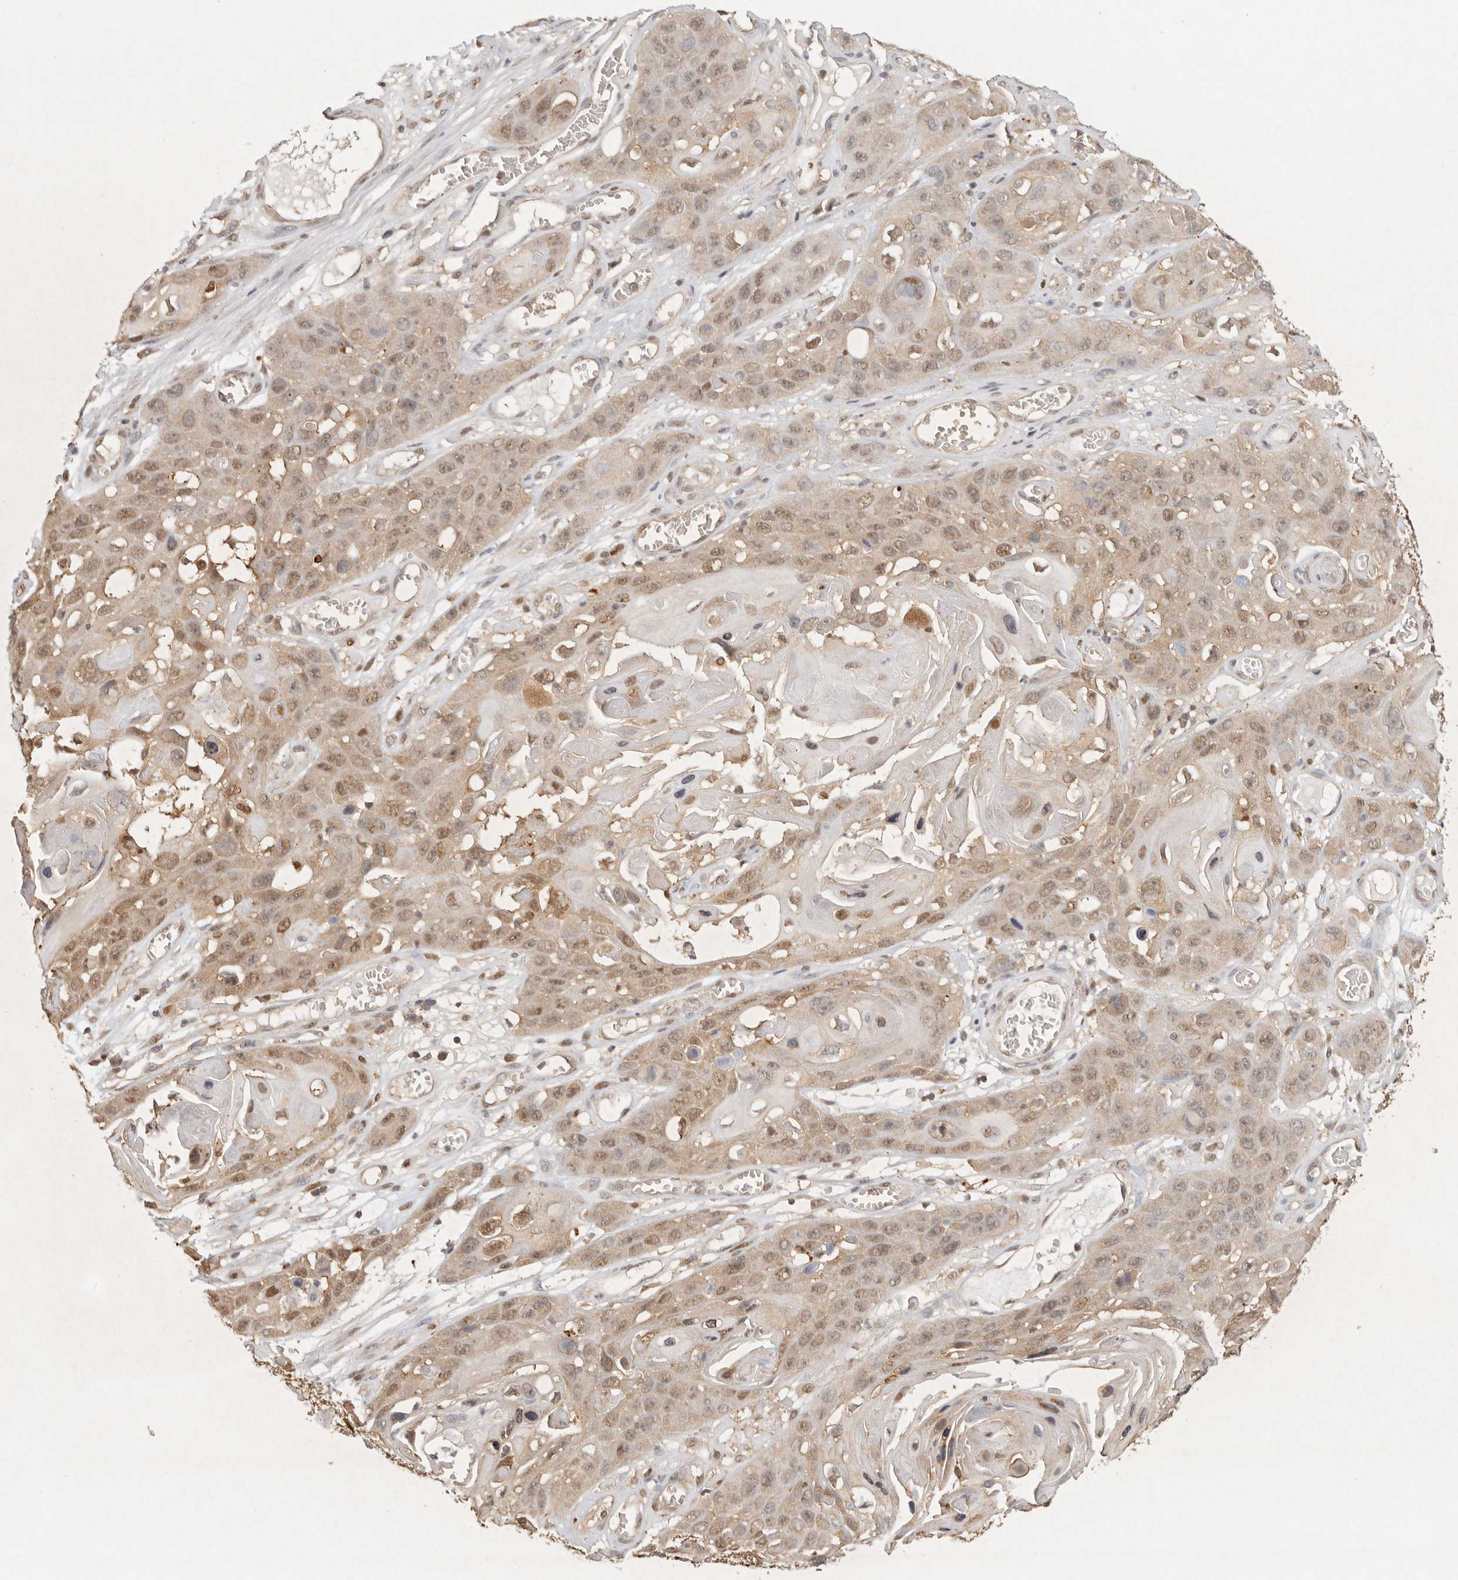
{"staining": {"intensity": "moderate", "quantity": ">75%", "location": "cytoplasmic/membranous,nuclear"}, "tissue": "skin cancer", "cell_type": "Tumor cells", "image_type": "cancer", "snomed": [{"axis": "morphology", "description": "Squamous cell carcinoma, NOS"}, {"axis": "topography", "description": "Skin"}], "caption": "Protein expression analysis of squamous cell carcinoma (skin) exhibits moderate cytoplasmic/membranous and nuclear staining in about >75% of tumor cells.", "gene": "PSMA5", "patient": {"sex": "male", "age": 55}}